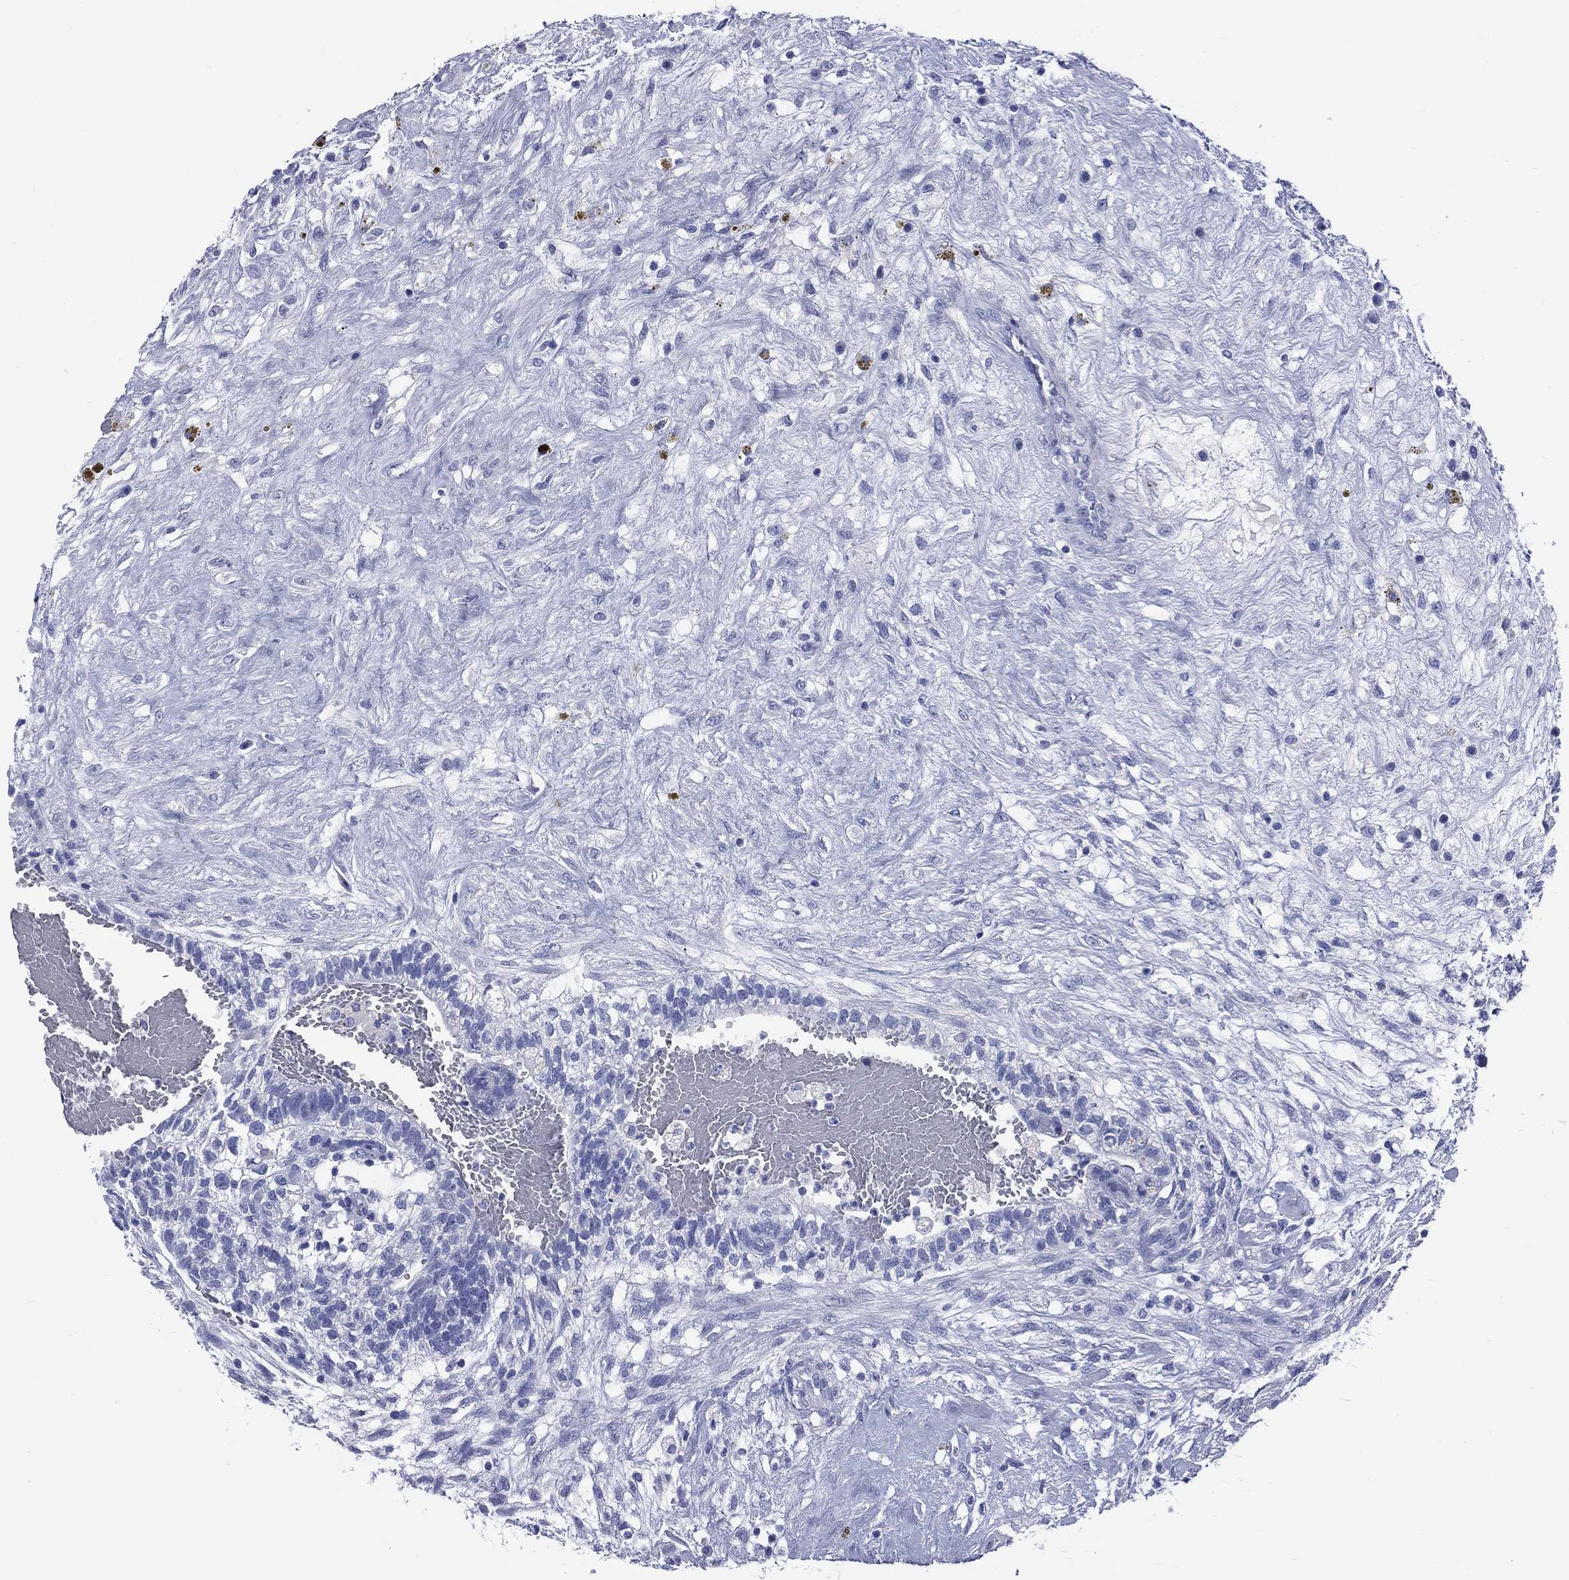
{"staining": {"intensity": "negative", "quantity": "none", "location": "none"}, "tissue": "testis cancer", "cell_type": "Tumor cells", "image_type": "cancer", "snomed": [{"axis": "morphology", "description": "Normal tissue, NOS"}, {"axis": "morphology", "description": "Carcinoma, Embryonal, NOS"}, {"axis": "topography", "description": "Testis"}, {"axis": "topography", "description": "Epididymis"}], "caption": "A photomicrograph of human testis embryonal carcinoma is negative for staining in tumor cells.", "gene": "CYLC1", "patient": {"sex": "male", "age": 32}}